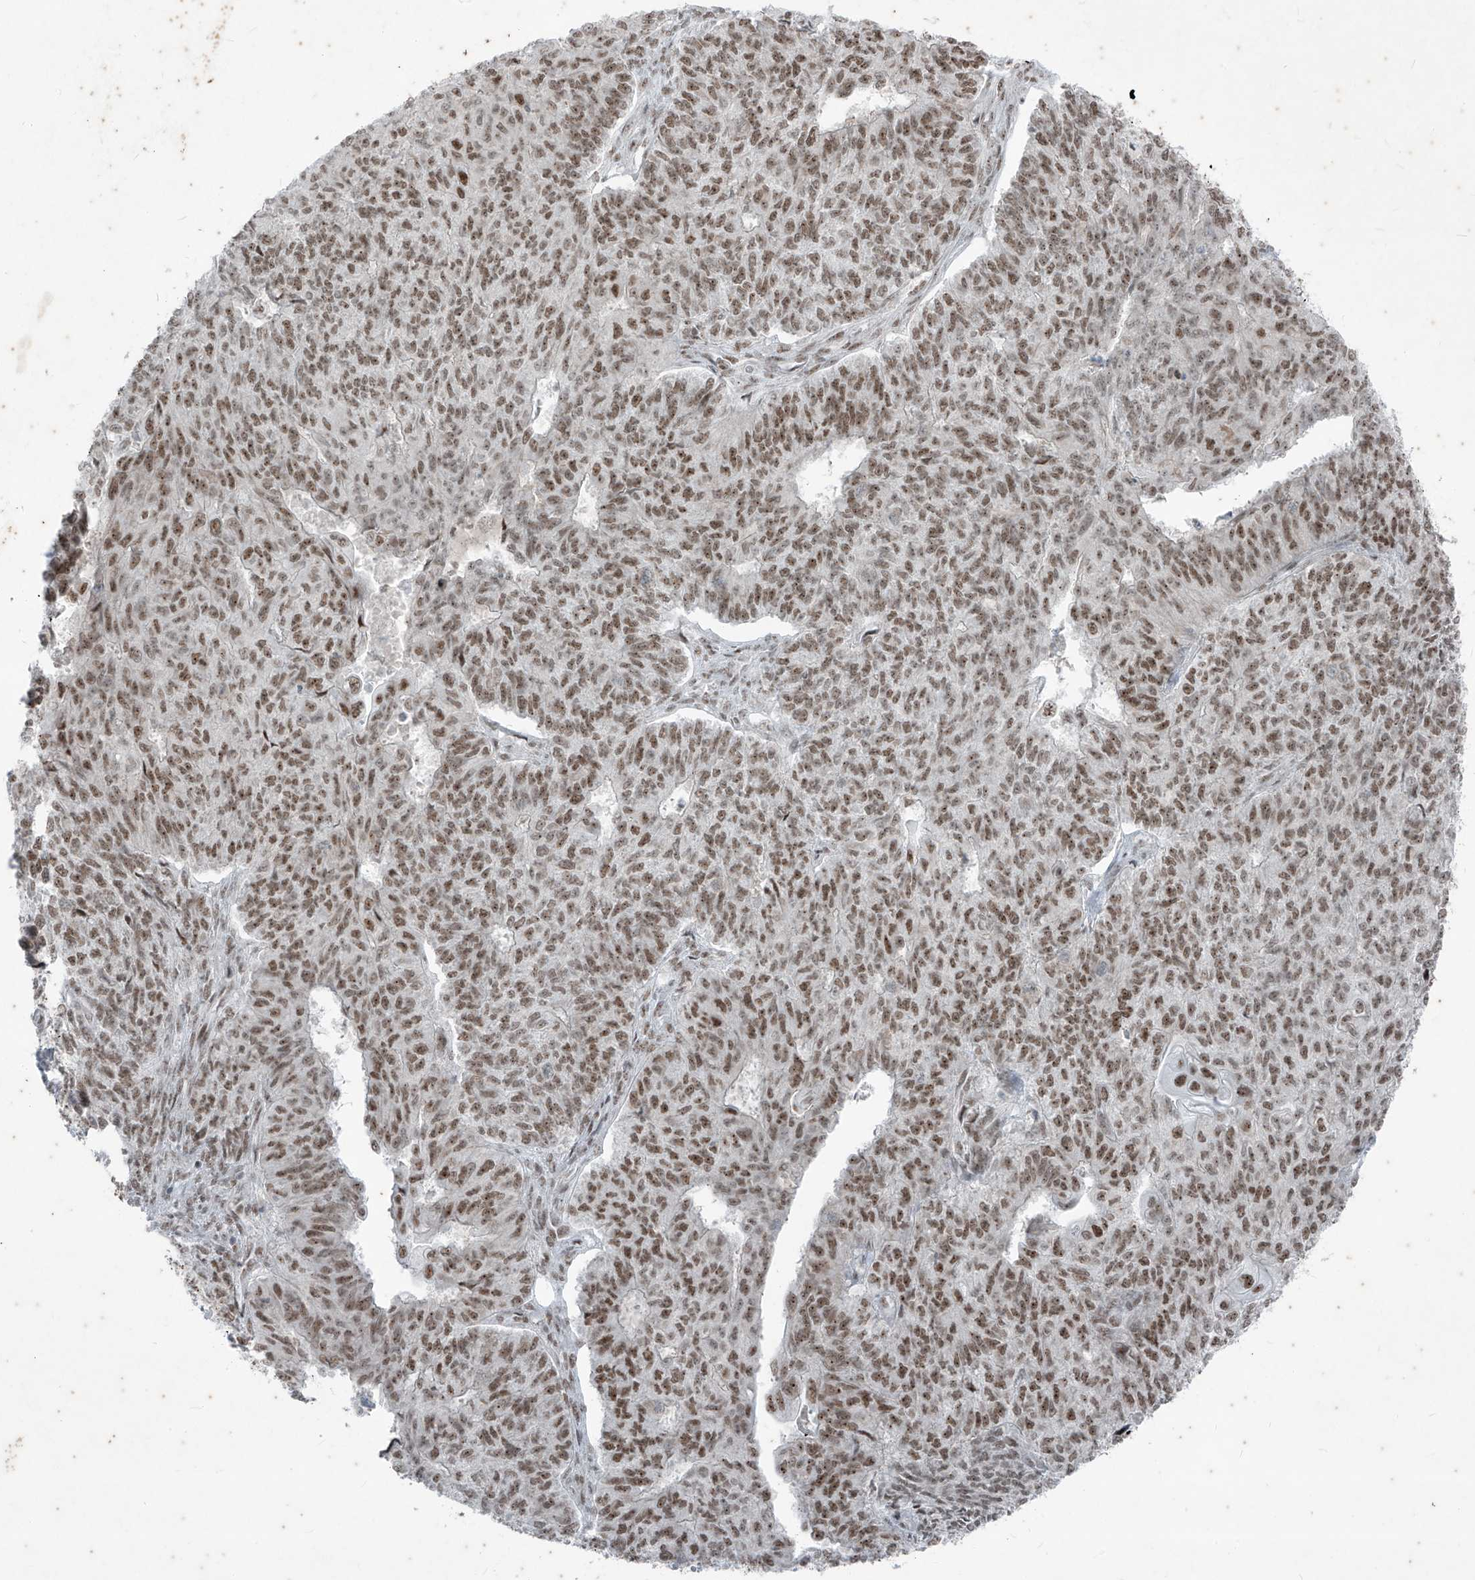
{"staining": {"intensity": "moderate", "quantity": ">75%", "location": "nuclear"}, "tissue": "endometrial cancer", "cell_type": "Tumor cells", "image_type": "cancer", "snomed": [{"axis": "morphology", "description": "Adenocarcinoma, NOS"}, {"axis": "topography", "description": "Endometrium"}], "caption": "Immunohistochemical staining of endometrial adenocarcinoma exhibits medium levels of moderate nuclear protein staining in about >75% of tumor cells.", "gene": "ZNF354B", "patient": {"sex": "female", "age": 32}}